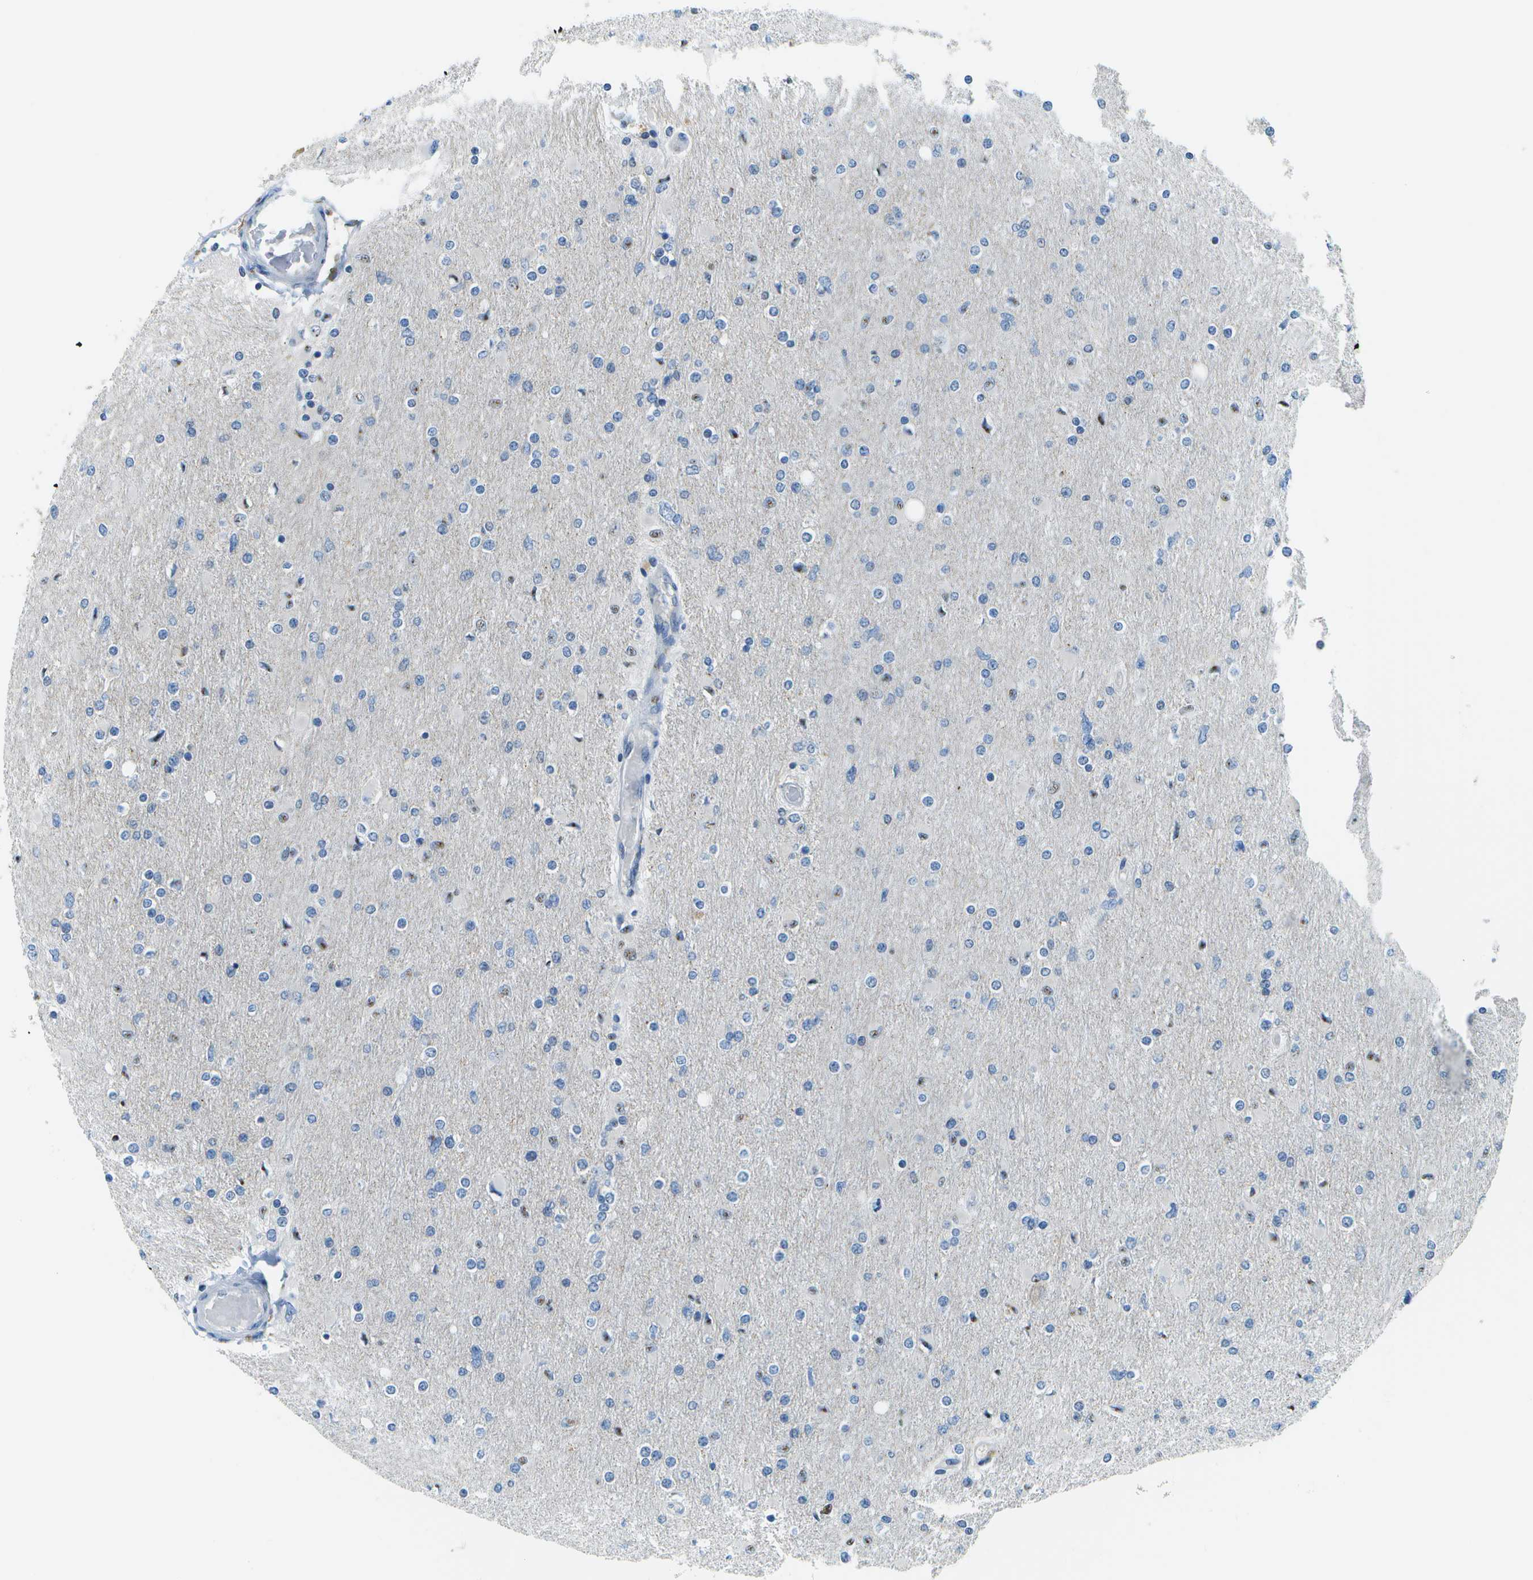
{"staining": {"intensity": "negative", "quantity": "none", "location": "none"}, "tissue": "glioma", "cell_type": "Tumor cells", "image_type": "cancer", "snomed": [{"axis": "morphology", "description": "Glioma, malignant, High grade"}, {"axis": "topography", "description": "Cerebral cortex"}], "caption": "Histopathology image shows no protein positivity in tumor cells of high-grade glioma (malignant) tissue.", "gene": "PTGIS", "patient": {"sex": "female", "age": 36}}